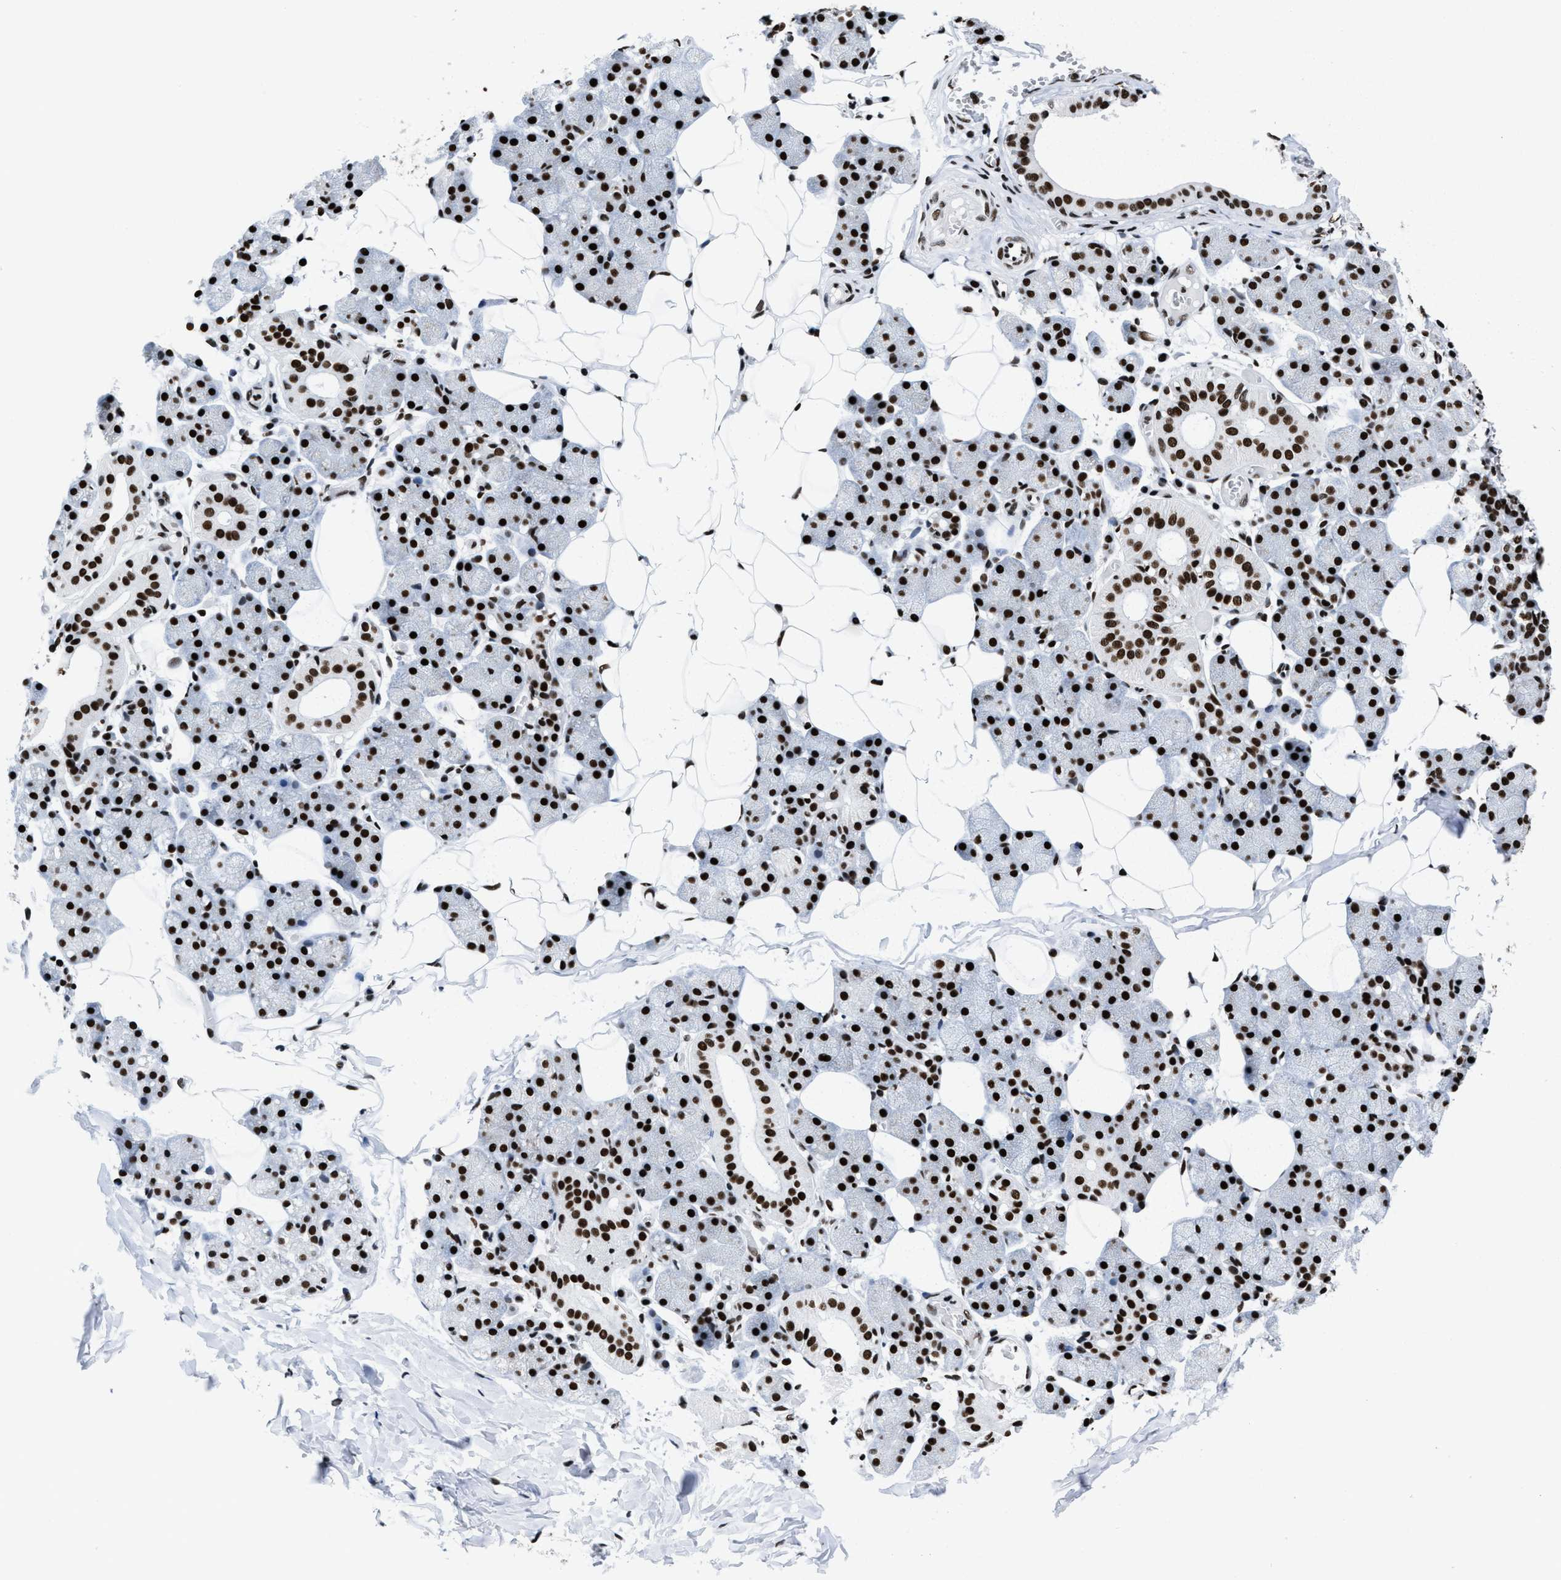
{"staining": {"intensity": "strong", "quantity": ">75%", "location": "nuclear"}, "tissue": "salivary gland", "cell_type": "Glandular cells", "image_type": "normal", "snomed": [{"axis": "morphology", "description": "Normal tissue, NOS"}, {"axis": "topography", "description": "Salivary gland"}], "caption": "Immunohistochemistry (IHC) staining of benign salivary gland, which exhibits high levels of strong nuclear positivity in approximately >75% of glandular cells indicating strong nuclear protein positivity. The staining was performed using DAB (3,3'-diaminobenzidine) (brown) for protein detection and nuclei were counterstained in hematoxylin (blue).", "gene": "SMARCC2", "patient": {"sex": "female", "age": 33}}